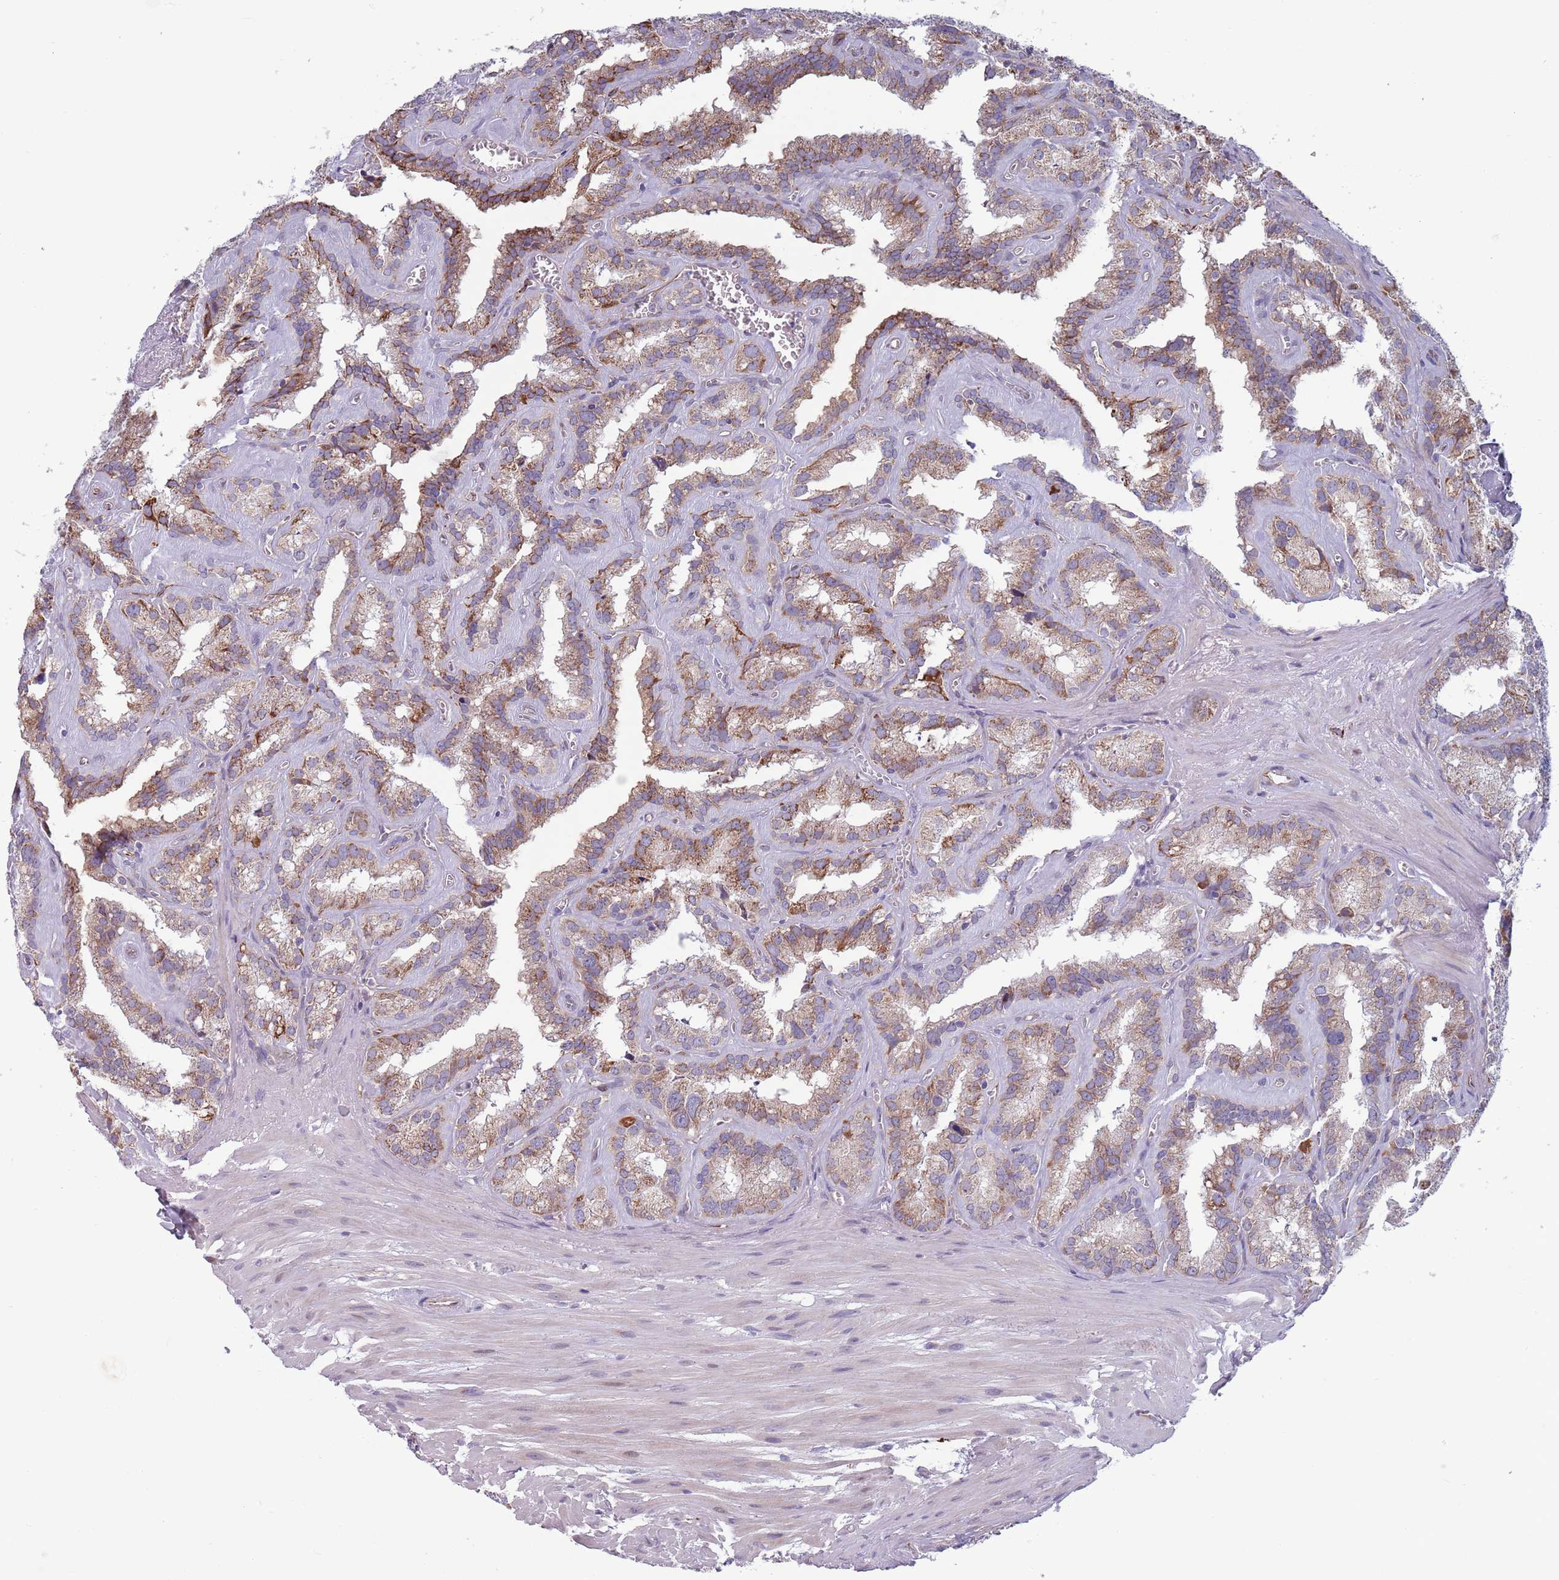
{"staining": {"intensity": "moderate", "quantity": ">75%", "location": "cytoplasmic/membranous"}, "tissue": "seminal vesicle", "cell_type": "Glandular cells", "image_type": "normal", "snomed": [{"axis": "morphology", "description": "Normal tissue, NOS"}, {"axis": "topography", "description": "Prostate"}, {"axis": "topography", "description": "Seminal veicle"}], "caption": "IHC (DAB) staining of benign seminal vesicle exhibits moderate cytoplasmic/membranous protein staining in approximately >75% of glandular cells.", "gene": "TYW1B", "patient": {"sex": "male", "age": 59}}